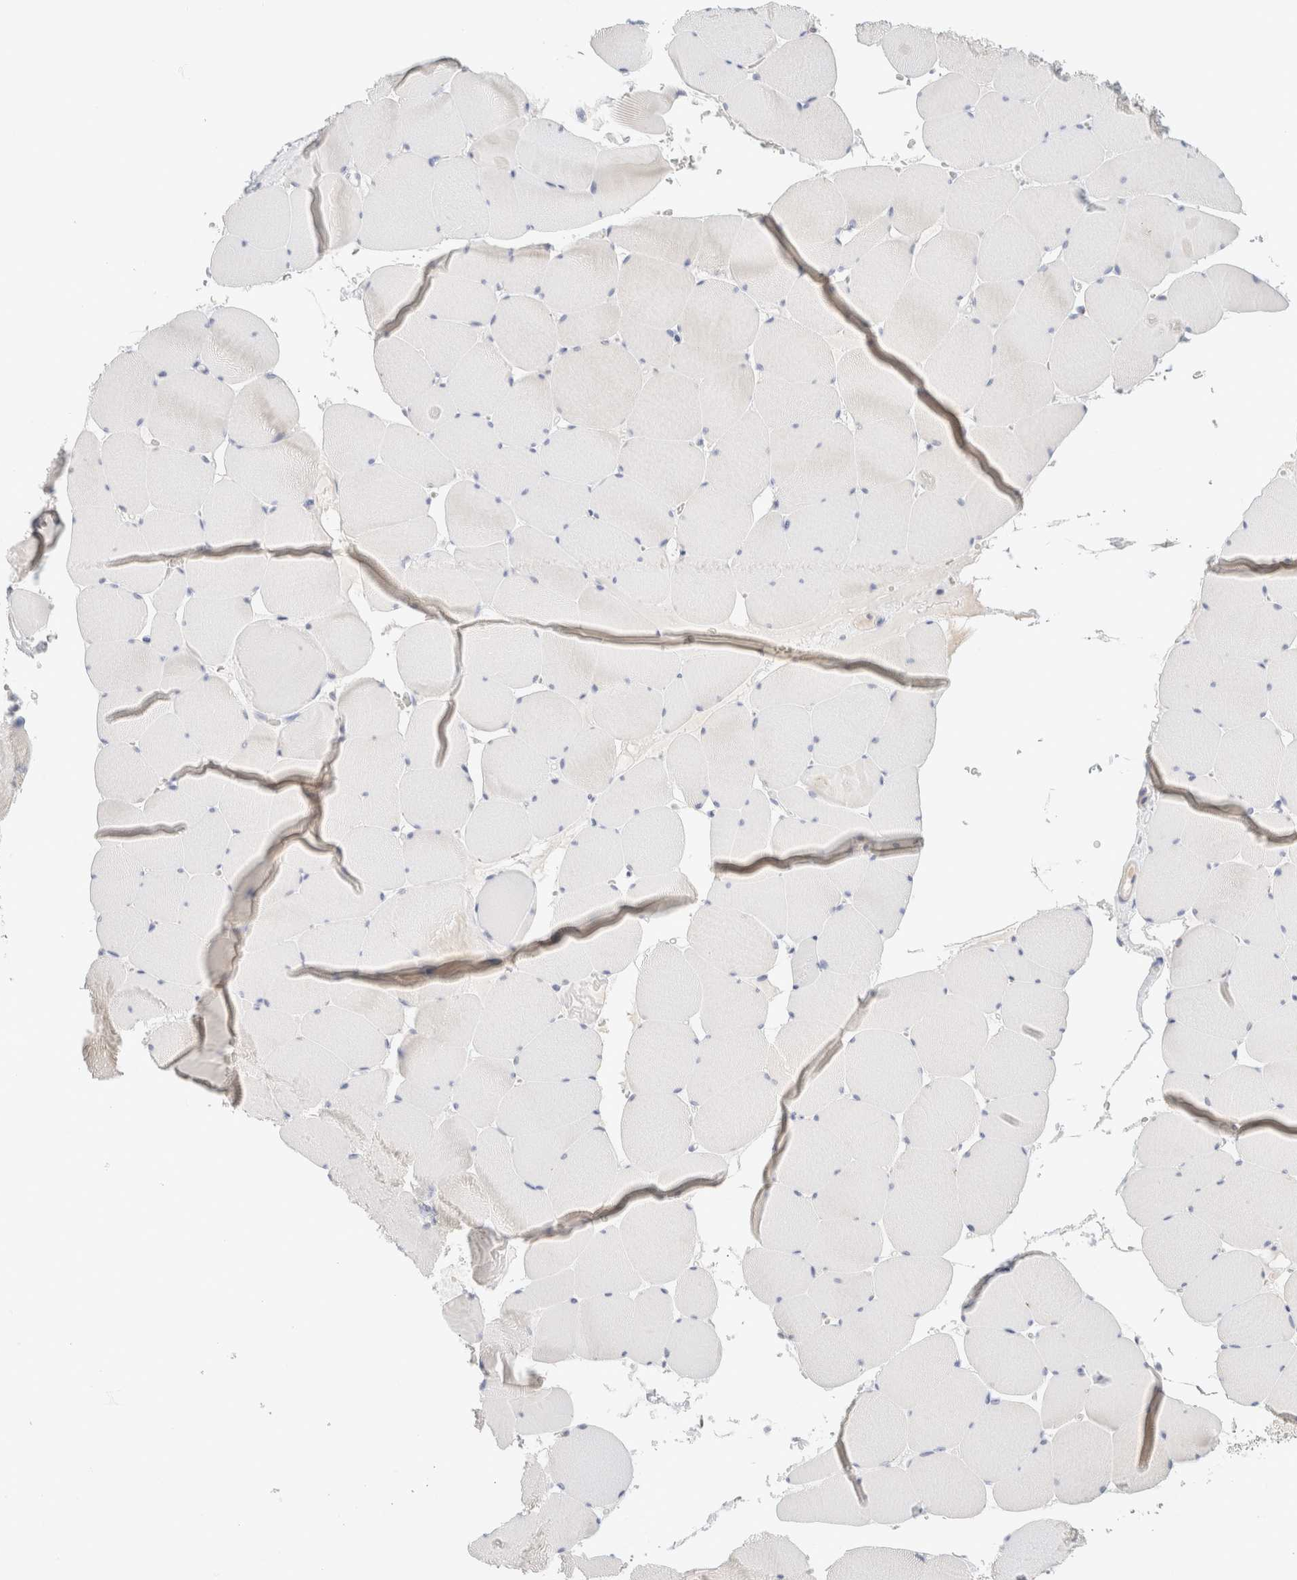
{"staining": {"intensity": "negative", "quantity": "none", "location": "none"}, "tissue": "skeletal muscle", "cell_type": "Myocytes", "image_type": "normal", "snomed": [{"axis": "morphology", "description": "Normal tissue, NOS"}, {"axis": "topography", "description": "Skeletal muscle"}], "caption": "The immunohistochemistry photomicrograph has no significant positivity in myocytes of skeletal muscle.", "gene": "HDHD3", "patient": {"sex": "male", "age": 62}}